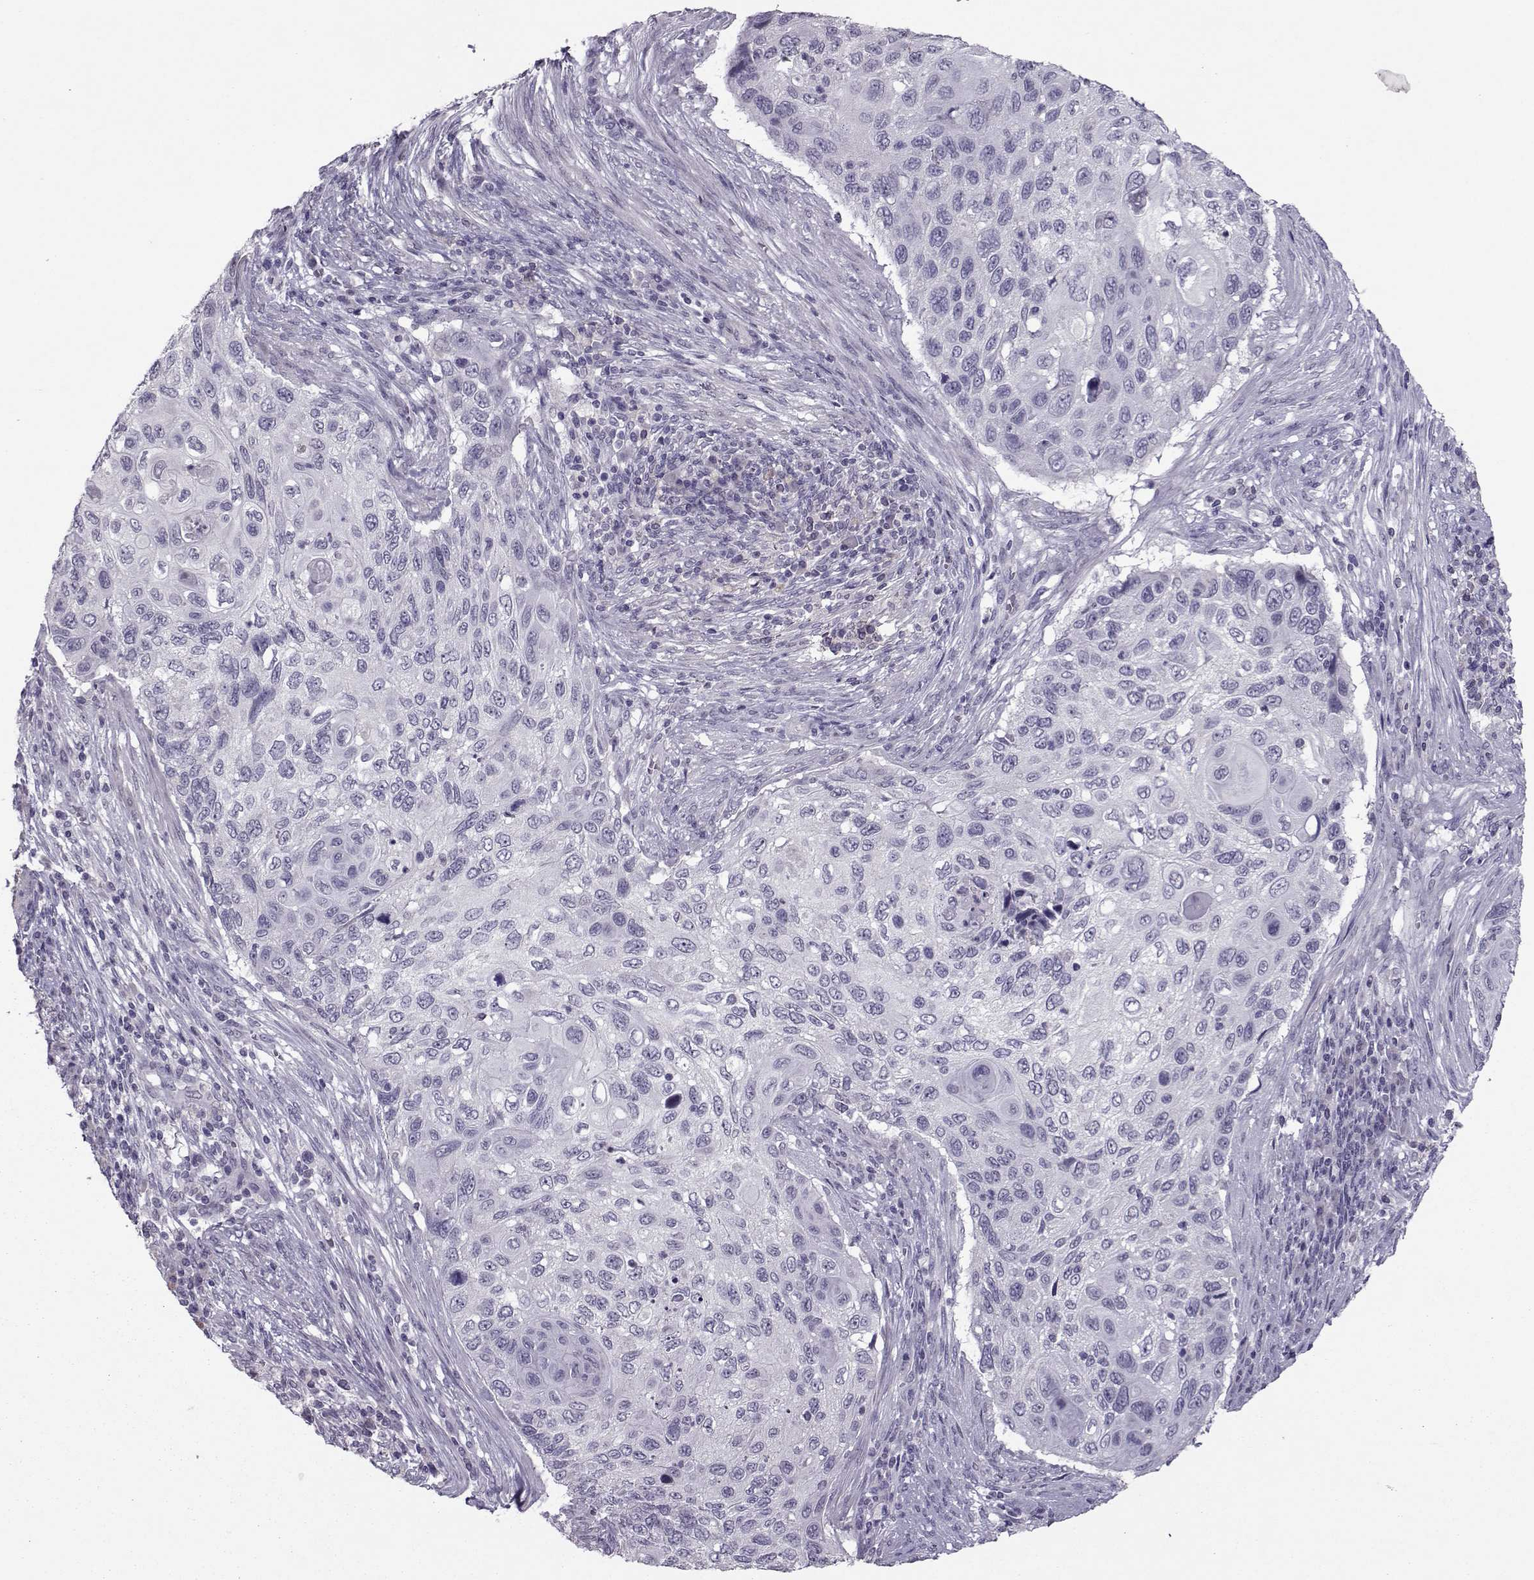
{"staining": {"intensity": "negative", "quantity": "none", "location": "none"}, "tissue": "cervical cancer", "cell_type": "Tumor cells", "image_type": "cancer", "snomed": [{"axis": "morphology", "description": "Squamous cell carcinoma, NOS"}, {"axis": "topography", "description": "Cervix"}], "caption": "DAB (3,3'-diaminobenzidine) immunohistochemical staining of human cervical cancer (squamous cell carcinoma) shows no significant staining in tumor cells. Nuclei are stained in blue.", "gene": "ASRGL1", "patient": {"sex": "female", "age": 70}}